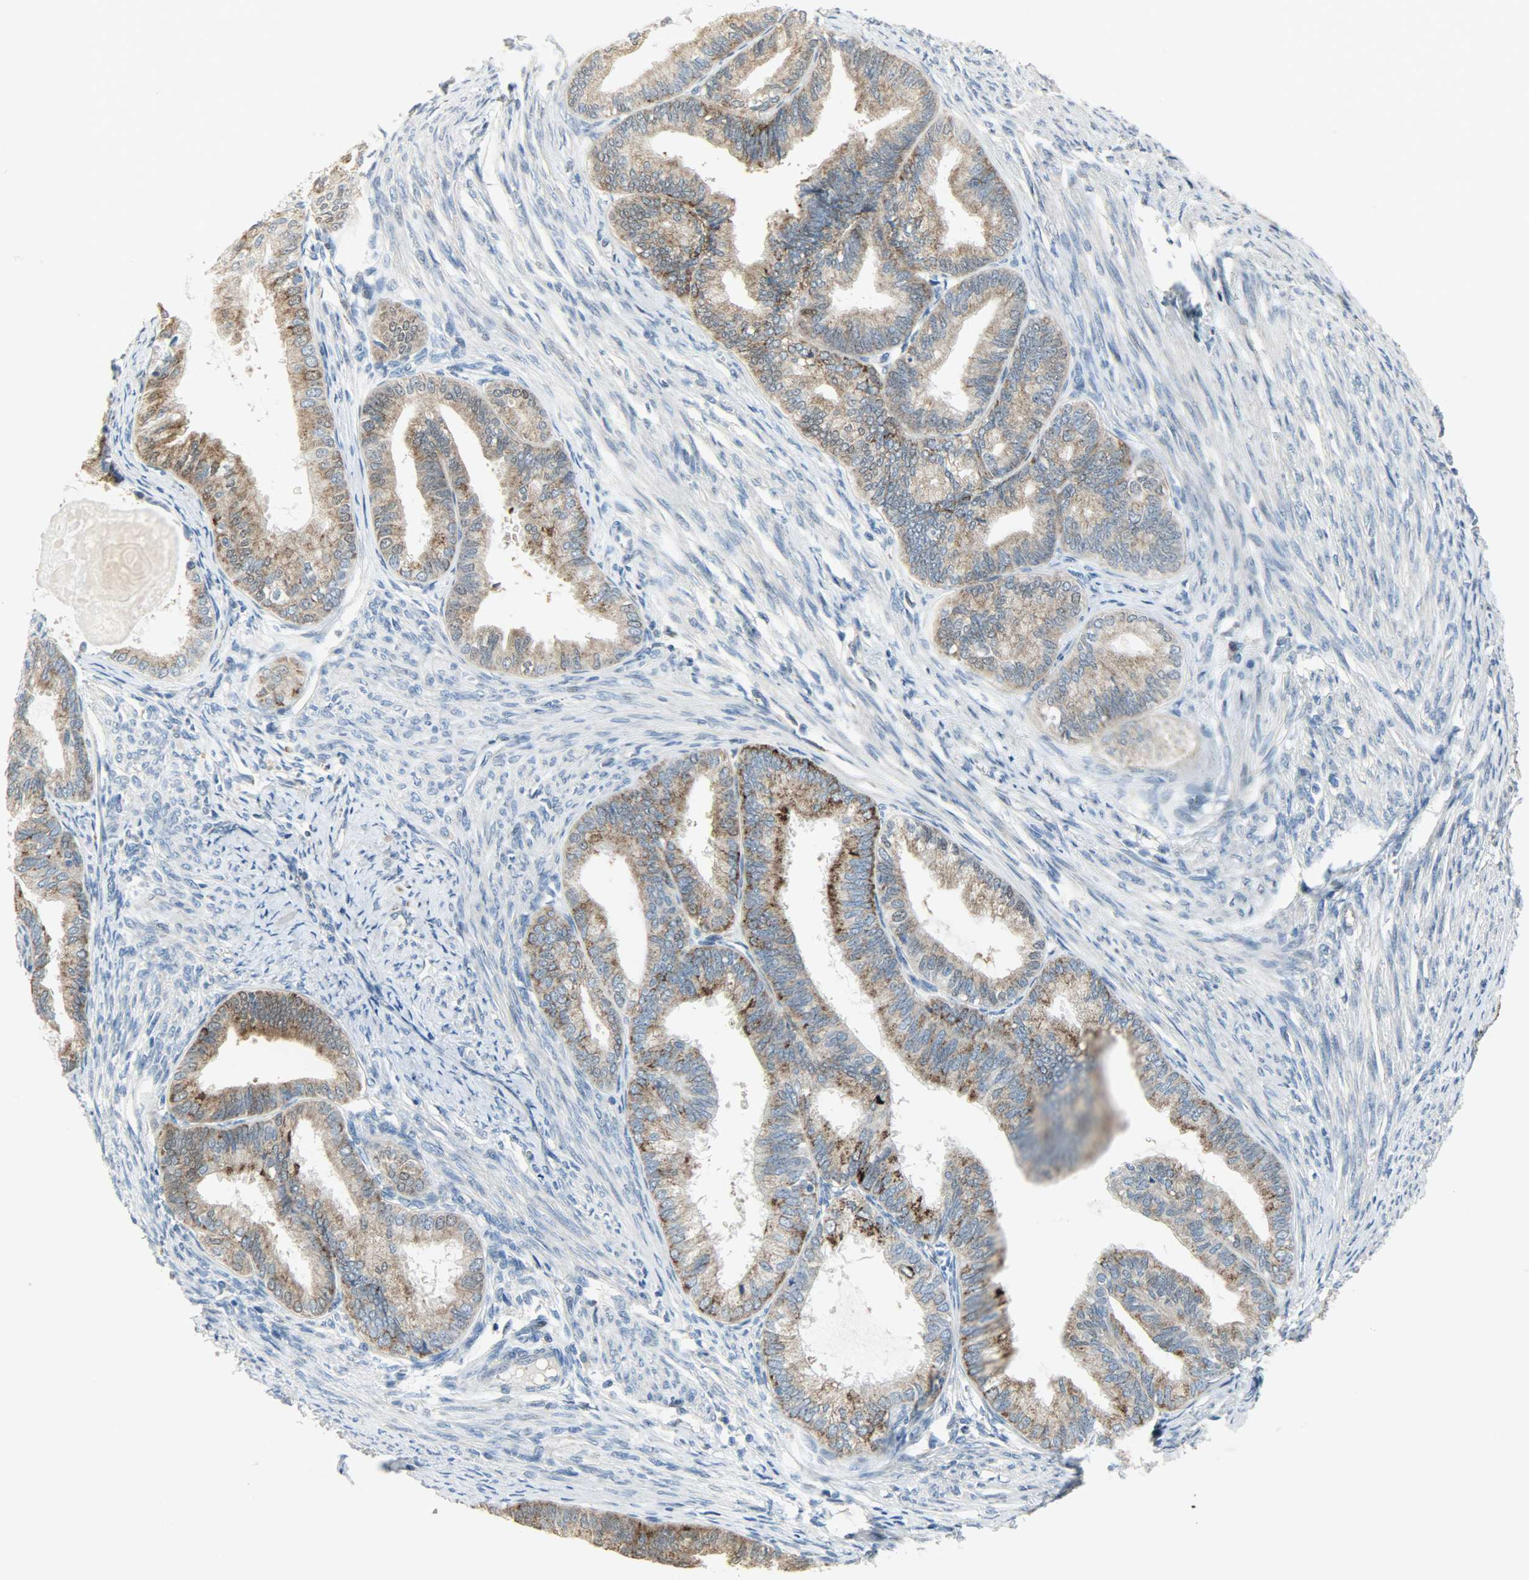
{"staining": {"intensity": "moderate", "quantity": ">75%", "location": "cytoplasmic/membranous"}, "tissue": "endometrial cancer", "cell_type": "Tumor cells", "image_type": "cancer", "snomed": [{"axis": "morphology", "description": "Adenocarcinoma, NOS"}, {"axis": "topography", "description": "Endometrium"}], "caption": "Immunohistochemistry (IHC) staining of adenocarcinoma (endometrial), which exhibits medium levels of moderate cytoplasmic/membranous staining in about >75% of tumor cells indicating moderate cytoplasmic/membranous protein positivity. The staining was performed using DAB (3,3'-diaminobenzidine) (brown) for protein detection and nuclei were counterstained in hematoxylin (blue).", "gene": "PPP1R1B", "patient": {"sex": "female", "age": 86}}